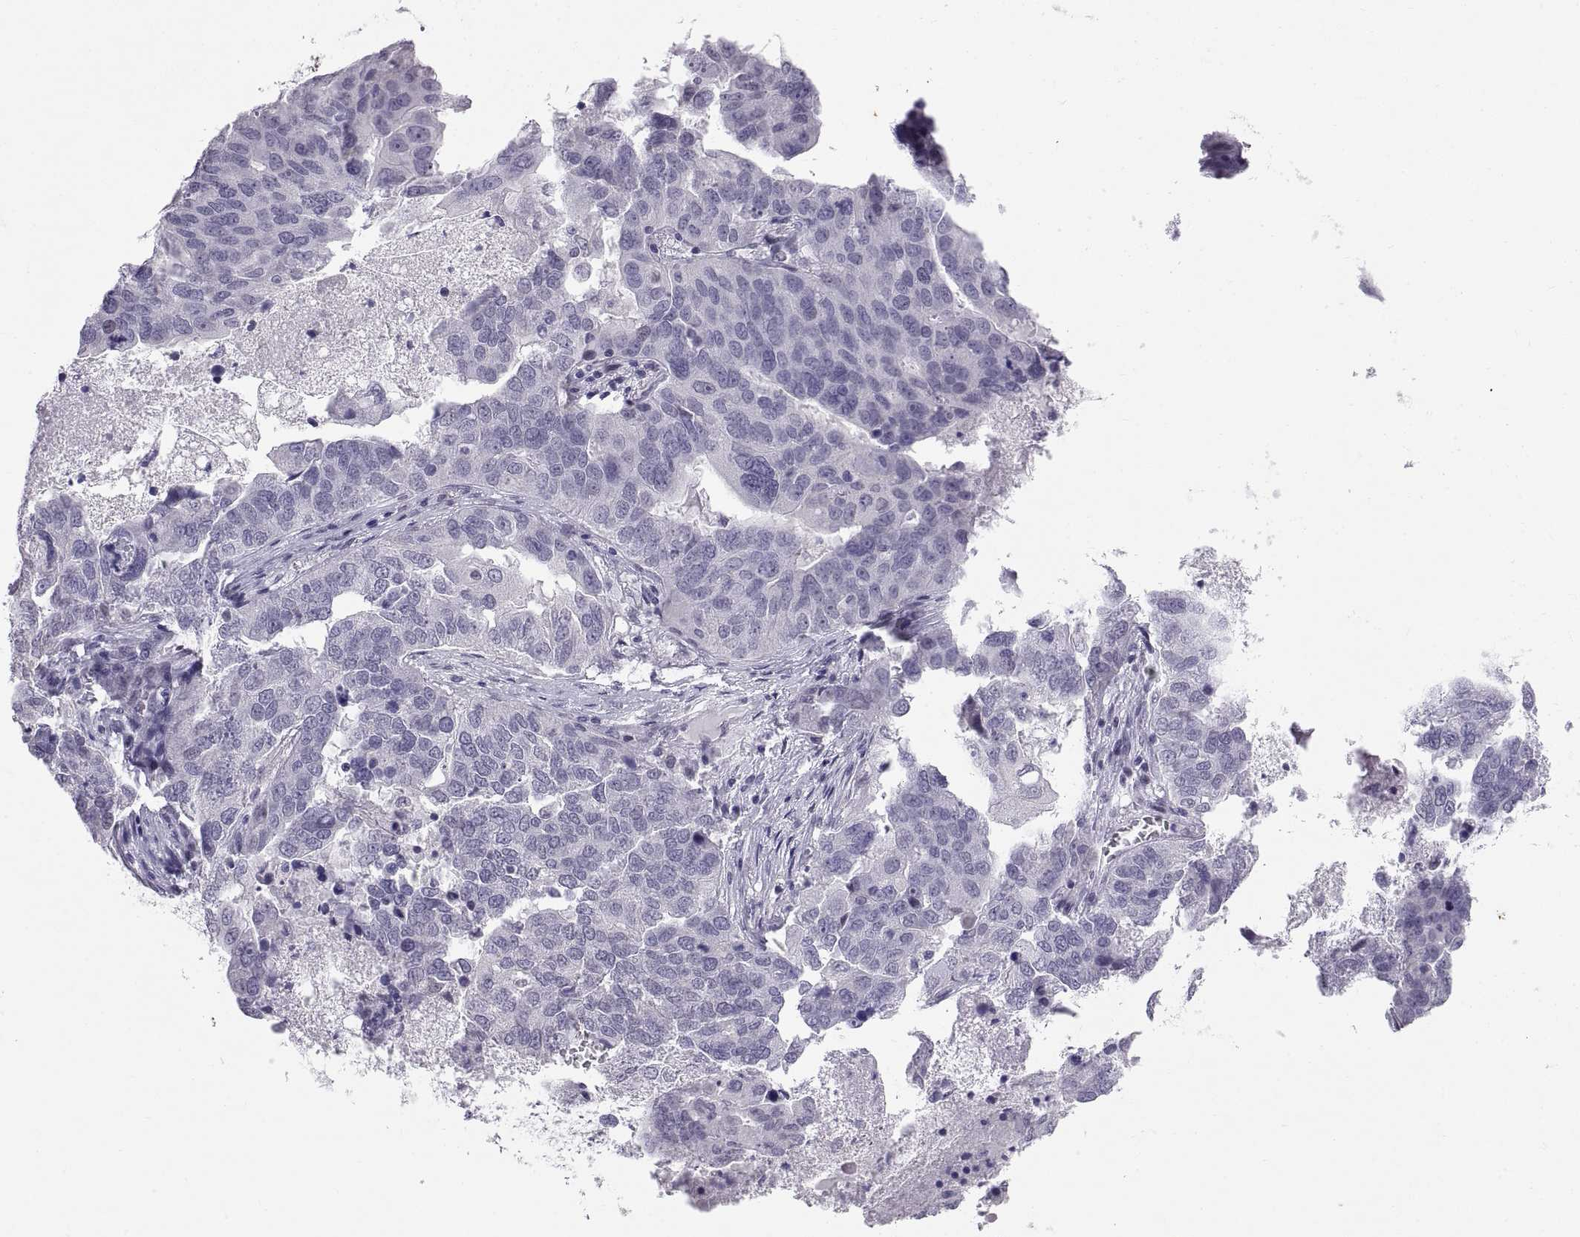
{"staining": {"intensity": "negative", "quantity": "none", "location": "none"}, "tissue": "ovarian cancer", "cell_type": "Tumor cells", "image_type": "cancer", "snomed": [{"axis": "morphology", "description": "Carcinoma, endometroid"}, {"axis": "topography", "description": "Soft tissue"}, {"axis": "topography", "description": "Ovary"}], "caption": "The IHC image has no significant positivity in tumor cells of ovarian cancer (endometroid carcinoma) tissue. (IHC, brightfield microscopy, high magnification).", "gene": "KRT77", "patient": {"sex": "female", "age": 52}}